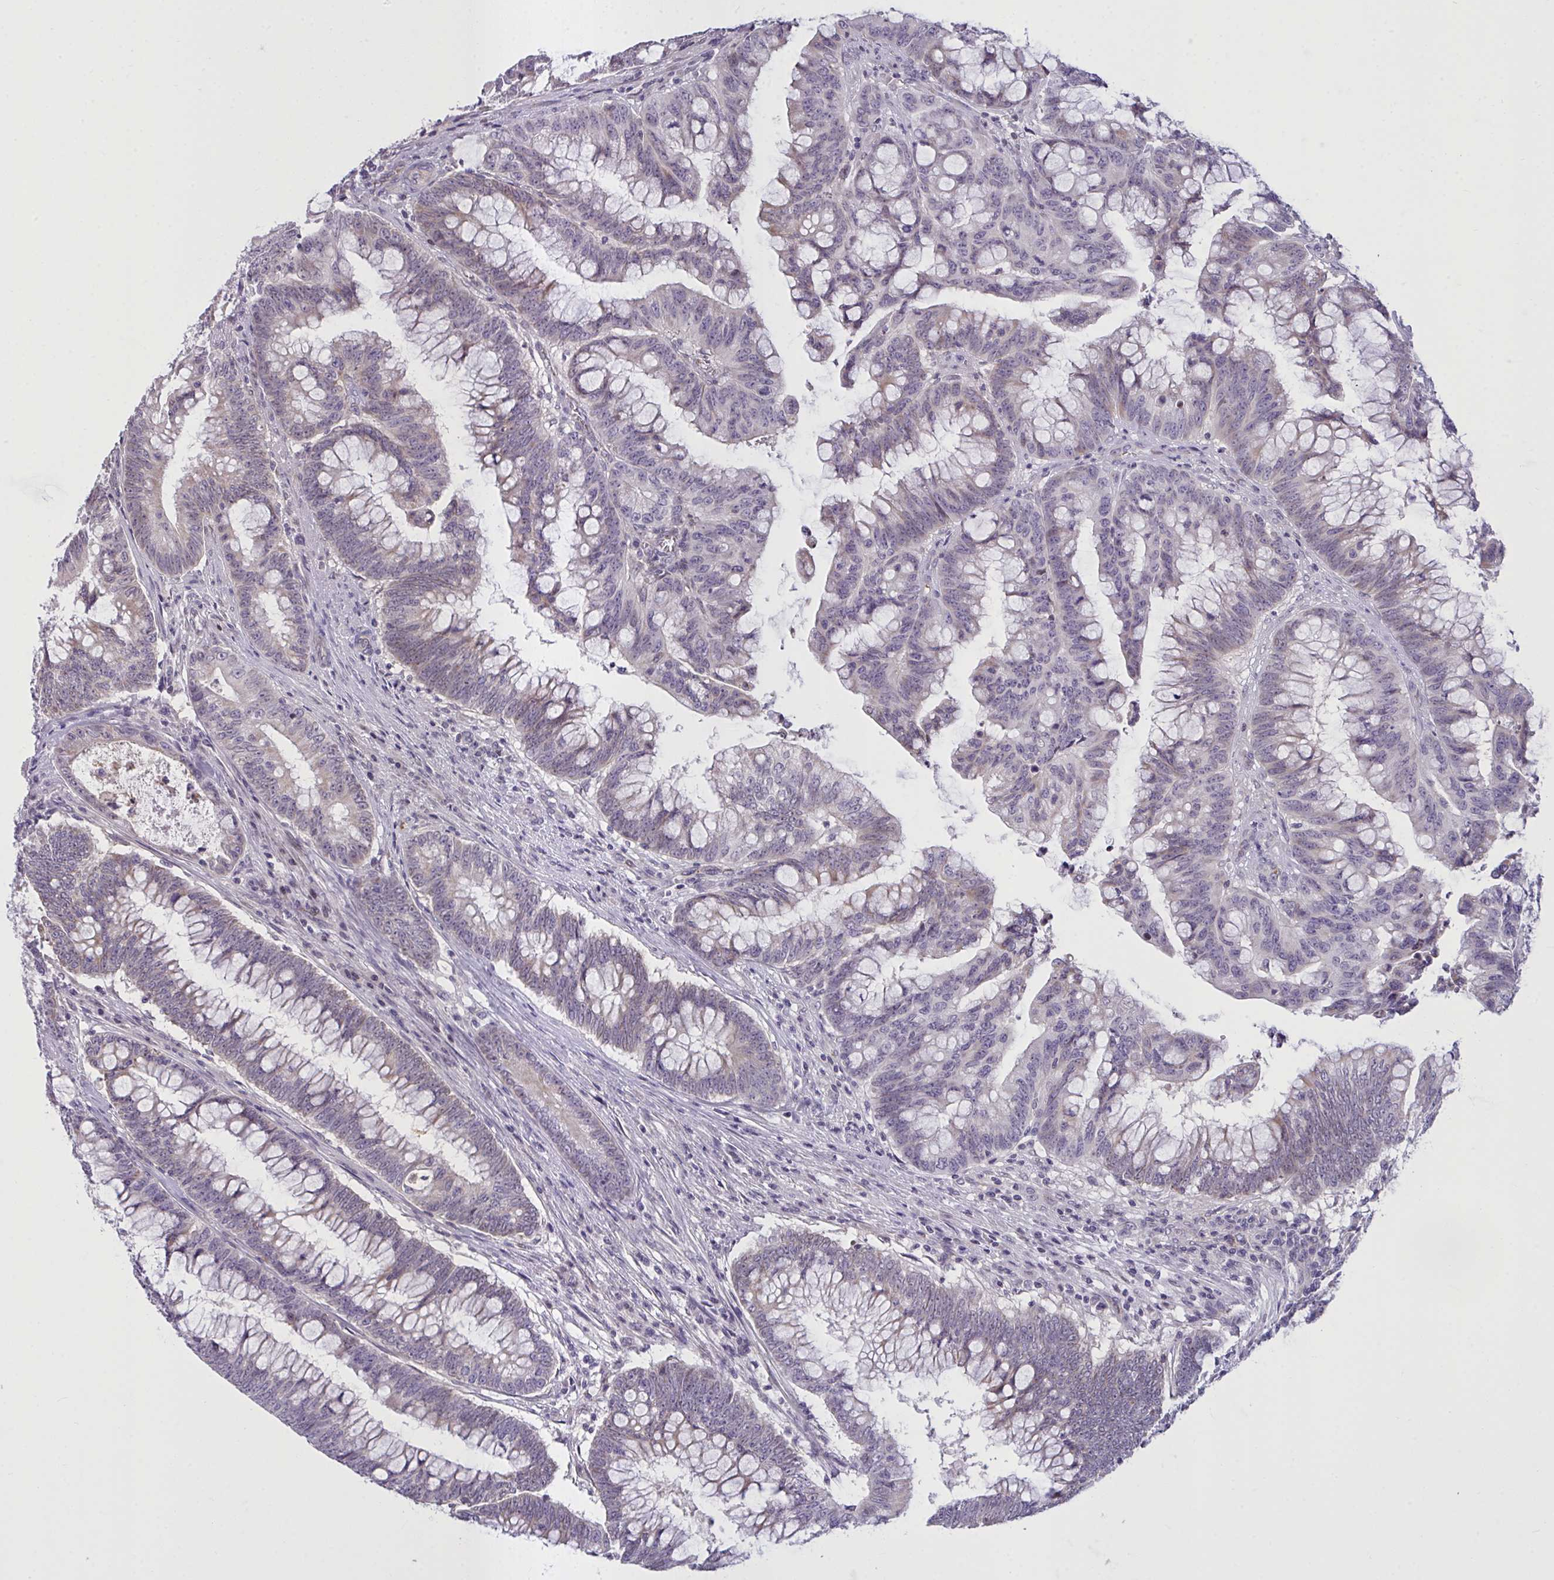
{"staining": {"intensity": "weak", "quantity": "<25%", "location": "cytoplasmic/membranous"}, "tissue": "colorectal cancer", "cell_type": "Tumor cells", "image_type": "cancer", "snomed": [{"axis": "morphology", "description": "Adenocarcinoma, NOS"}, {"axis": "topography", "description": "Colon"}], "caption": "Immunohistochemical staining of colorectal adenocarcinoma displays no significant expression in tumor cells.", "gene": "SEMA6B", "patient": {"sex": "male", "age": 62}}